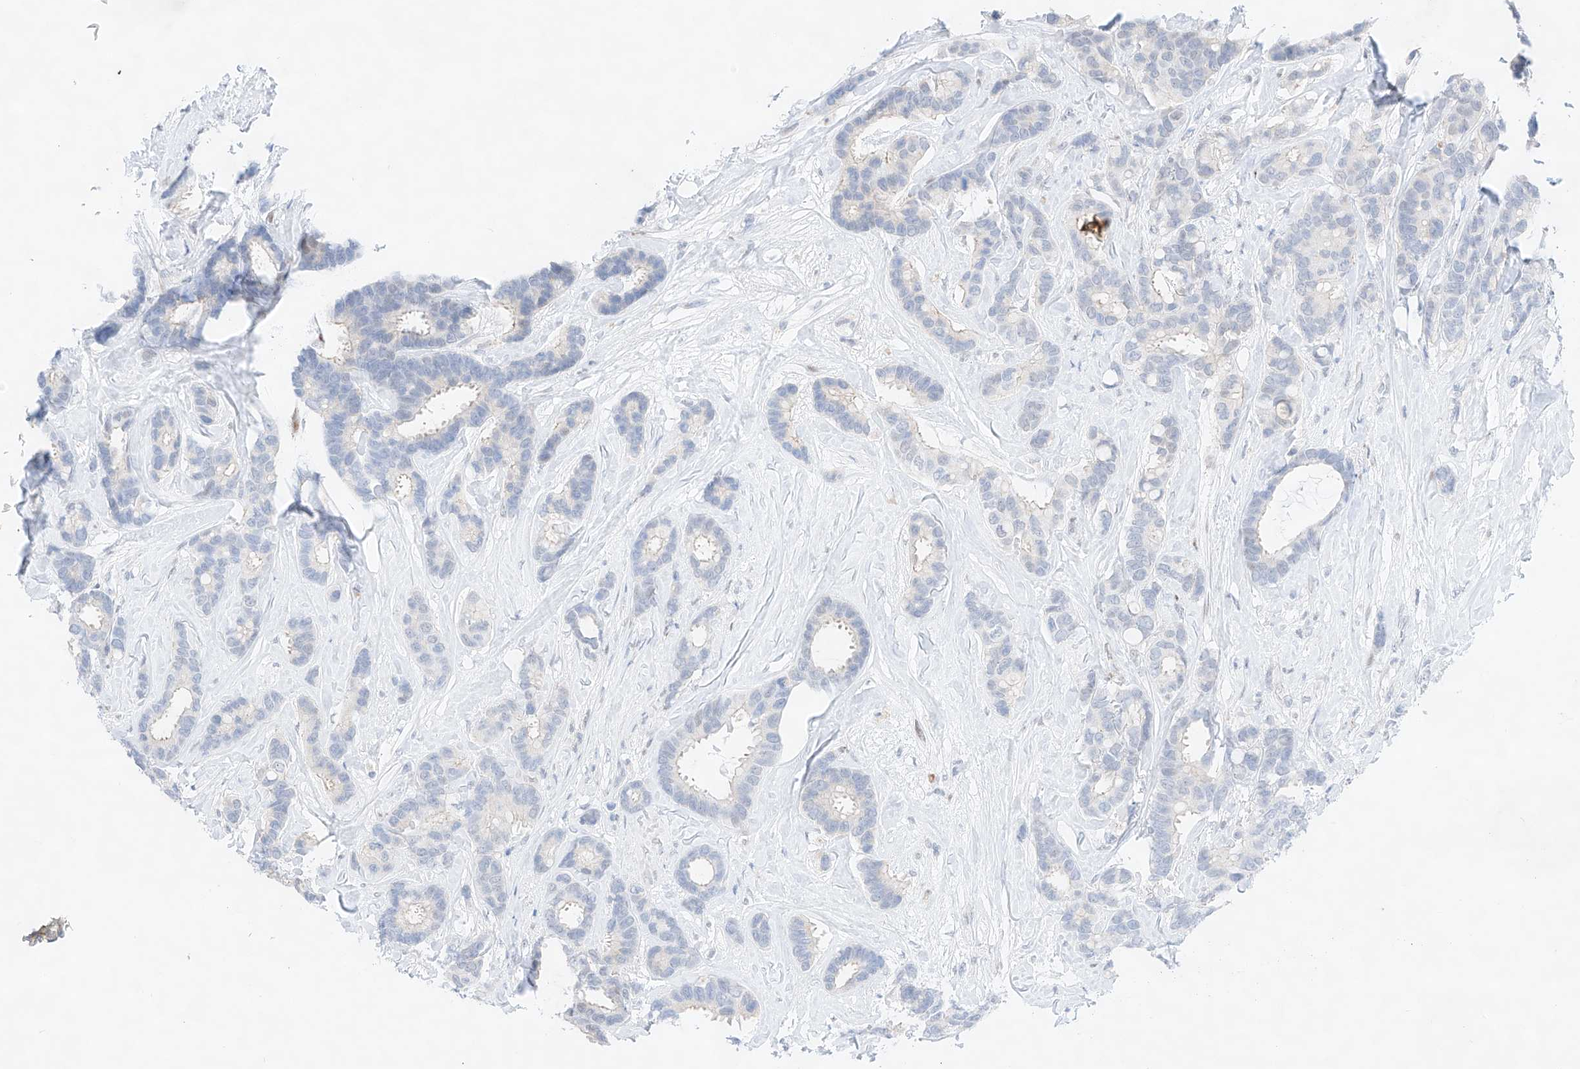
{"staining": {"intensity": "negative", "quantity": "none", "location": "none"}, "tissue": "breast cancer", "cell_type": "Tumor cells", "image_type": "cancer", "snomed": [{"axis": "morphology", "description": "Duct carcinoma"}, {"axis": "topography", "description": "Breast"}], "caption": "Human breast cancer (intraductal carcinoma) stained for a protein using IHC displays no positivity in tumor cells.", "gene": "NT5C3B", "patient": {"sex": "female", "age": 87}}